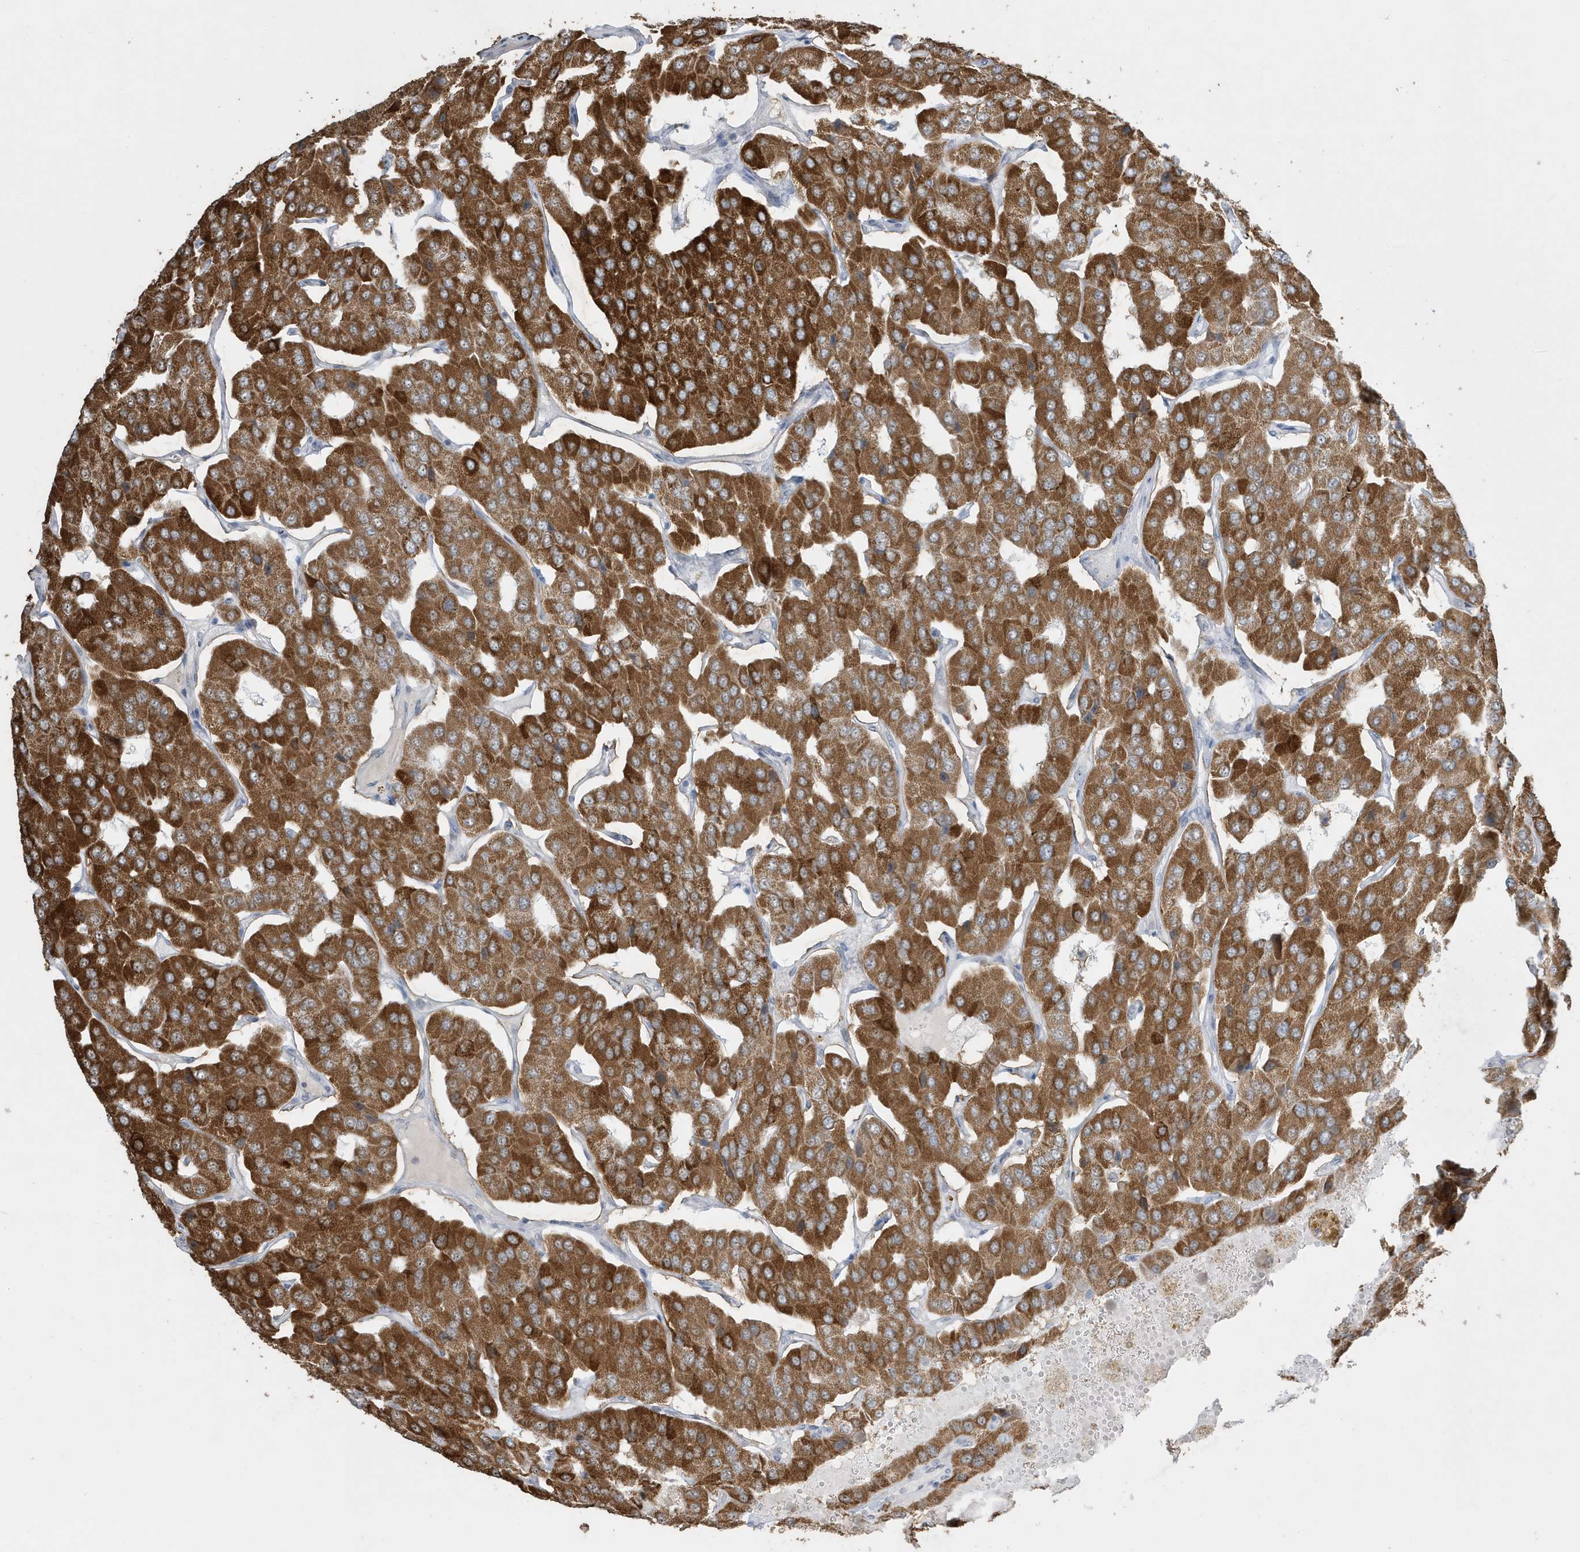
{"staining": {"intensity": "strong", "quantity": ">75%", "location": "cytoplasmic/membranous"}, "tissue": "parathyroid gland", "cell_type": "Glandular cells", "image_type": "normal", "snomed": [{"axis": "morphology", "description": "Normal tissue, NOS"}, {"axis": "morphology", "description": "Adenoma, NOS"}, {"axis": "topography", "description": "Parathyroid gland"}], "caption": "Immunohistochemical staining of benign parathyroid gland shows >75% levels of strong cytoplasmic/membranous protein staining in about >75% of glandular cells. (DAB = brown stain, brightfield microscopy at high magnification).", "gene": "FNDC1", "patient": {"sex": "female", "age": 86}}